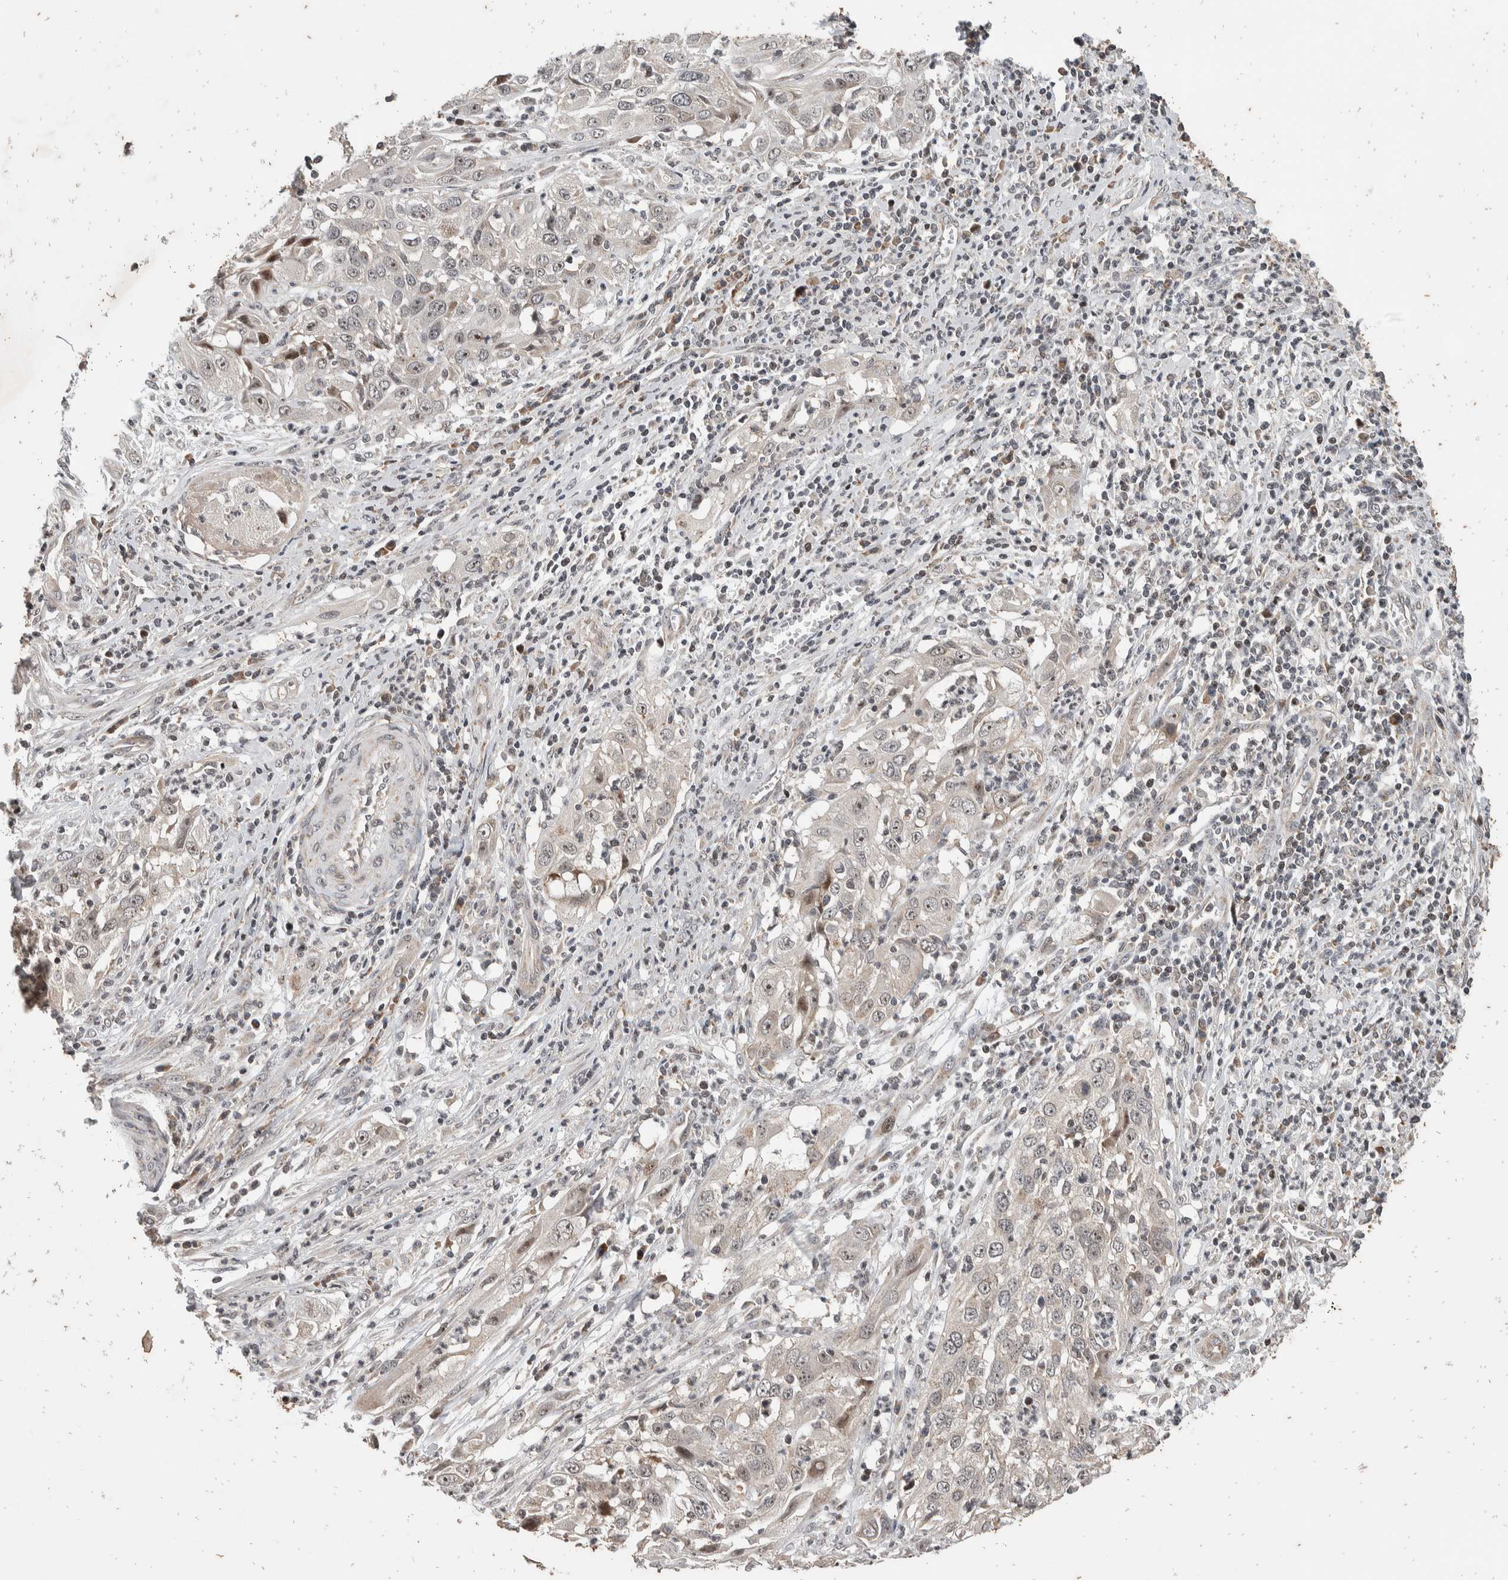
{"staining": {"intensity": "weak", "quantity": "25%-75%", "location": "nuclear"}, "tissue": "cervical cancer", "cell_type": "Tumor cells", "image_type": "cancer", "snomed": [{"axis": "morphology", "description": "Squamous cell carcinoma, NOS"}, {"axis": "topography", "description": "Cervix"}], "caption": "The photomicrograph displays staining of squamous cell carcinoma (cervical), revealing weak nuclear protein positivity (brown color) within tumor cells. (IHC, brightfield microscopy, high magnification).", "gene": "ATXN7L1", "patient": {"sex": "female", "age": 32}}